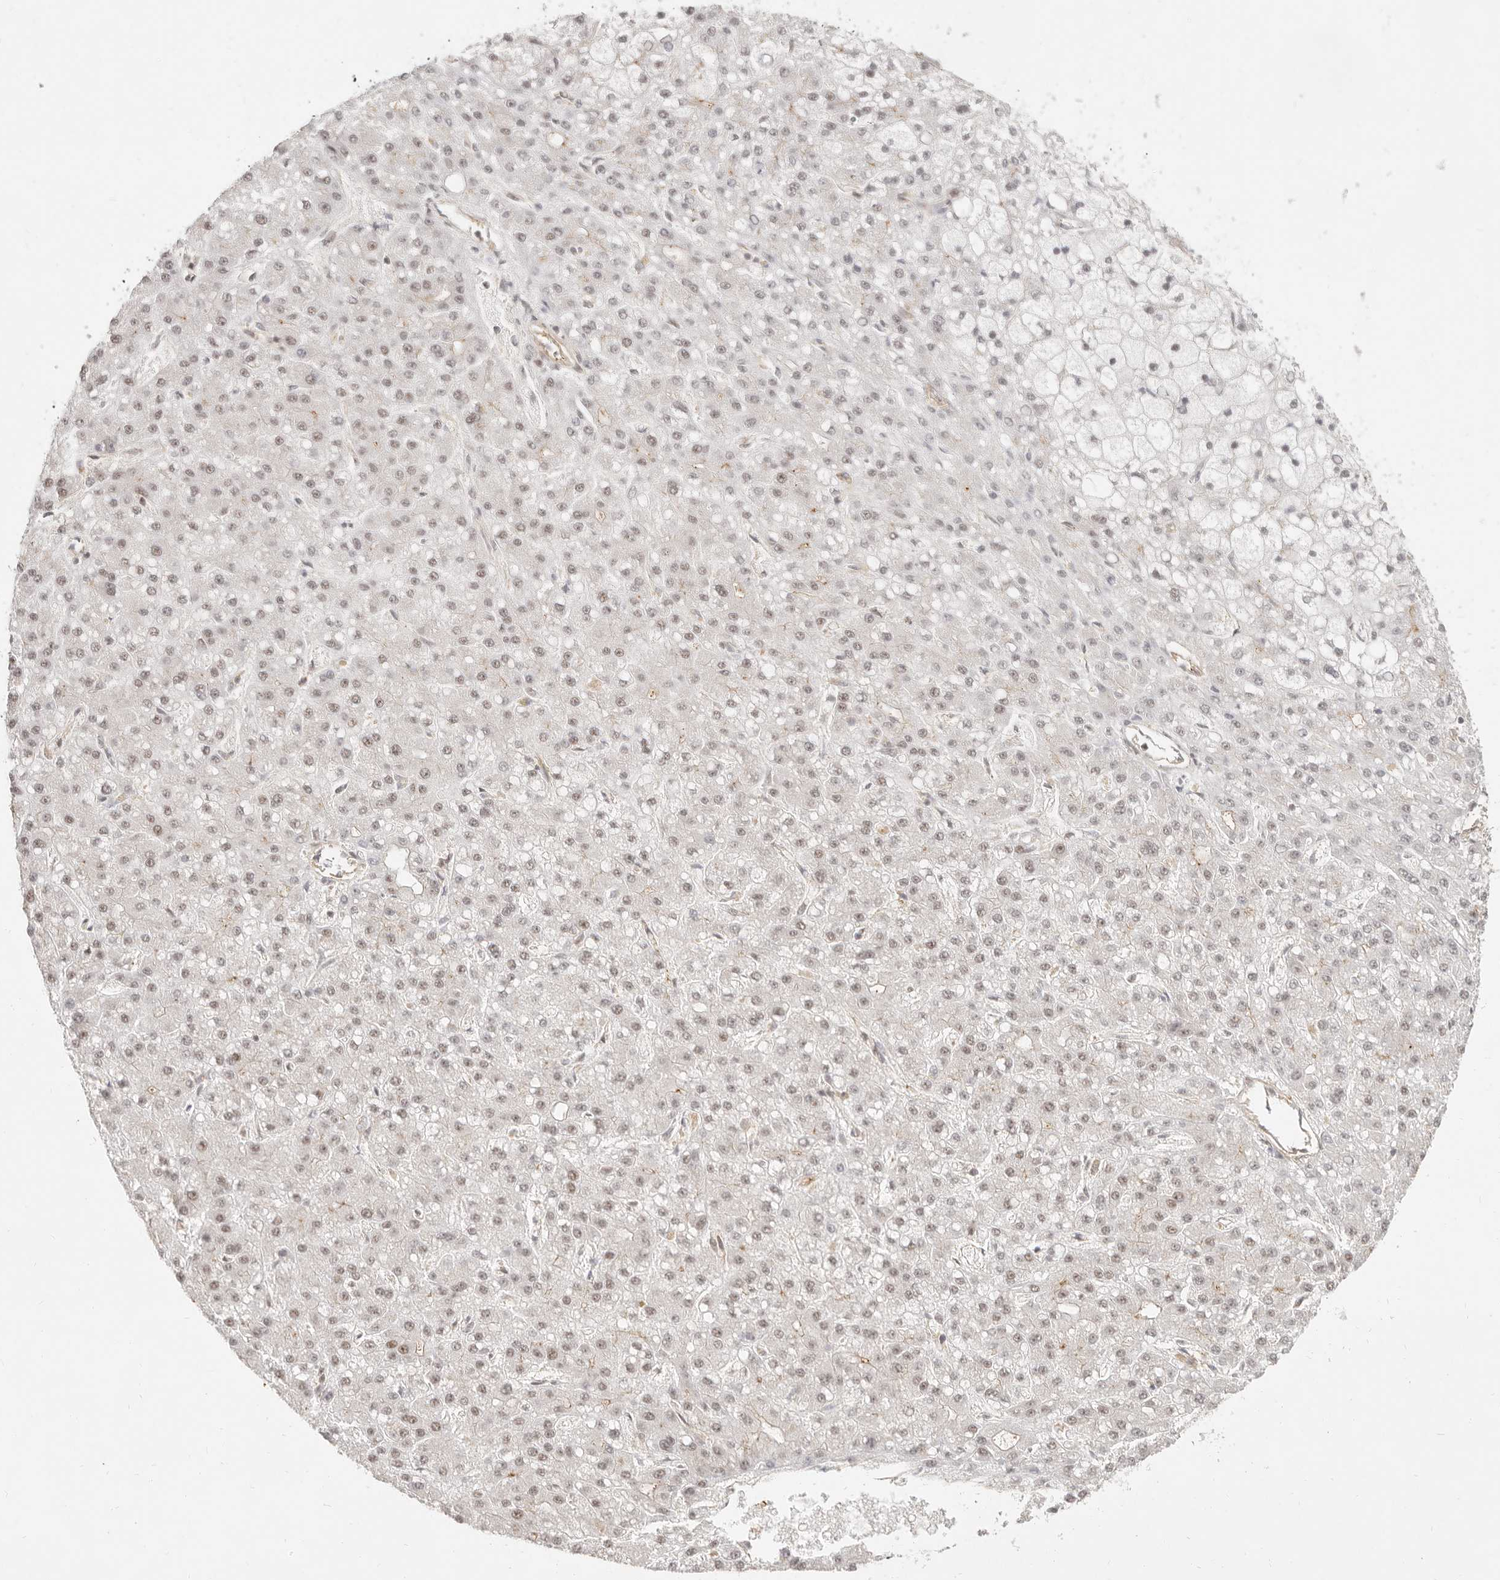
{"staining": {"intensity": "weak", "quantity": ">75%", "location": "nuclear"}, "tissue": "liver cancer", "cell_type": "Tumor cells", "image_type": "cancer", "snomed": [{"axis": "morphology", "description": "Carcinoma, Hepatocellular, NOS"}, {"axis": "topography", "description": "Liver"}], "caption": "A brown stain shows weak nuclear expression of a protein in liver hepatocellular carcinoma tumor cells.", "gene": "BAP1", "patient": {"sex": "male", "age": 67}}